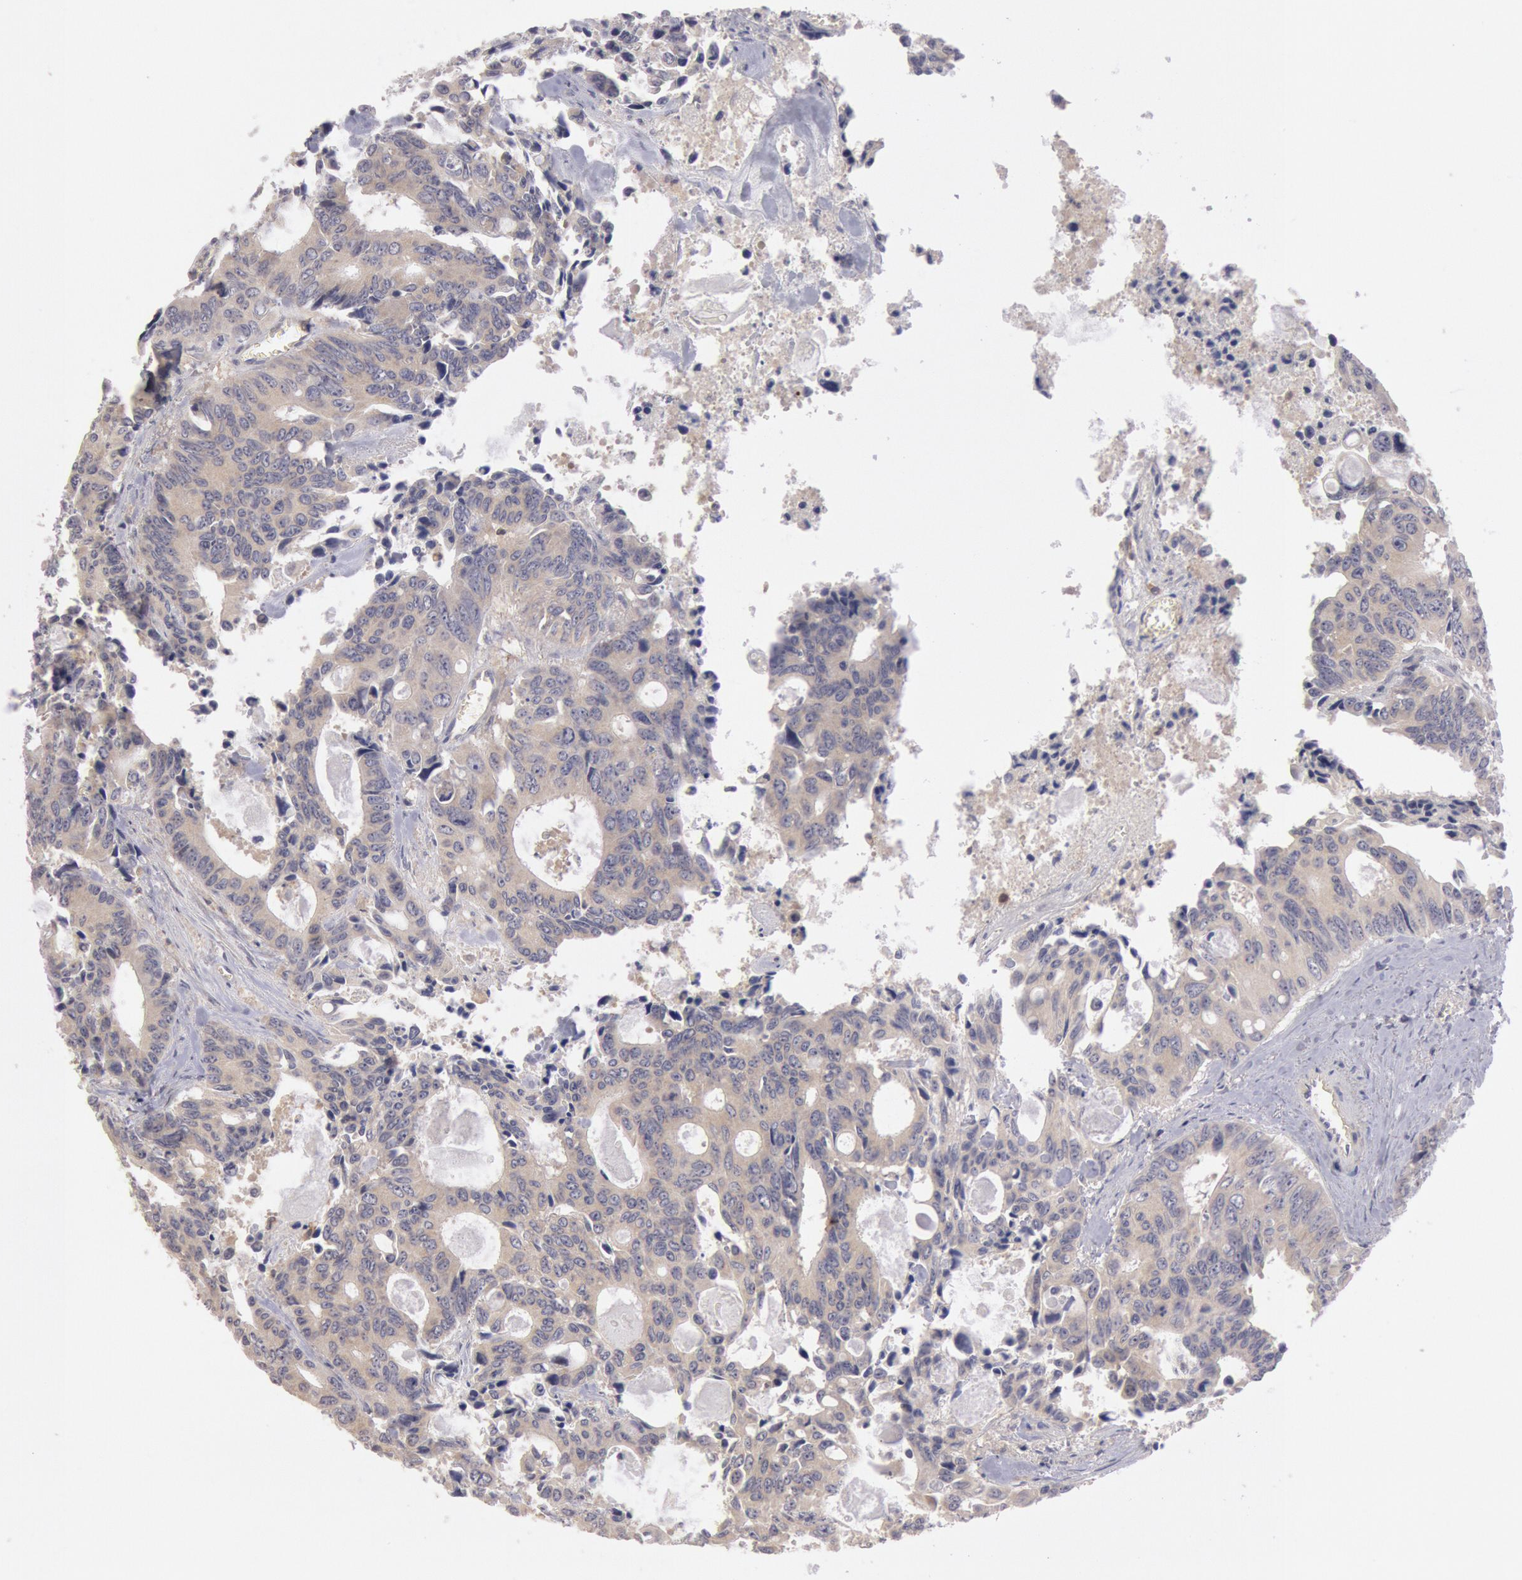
{"staining": {"intensity": "weak", "quantity": ">75%", "location": "cytoplasmic/membranous"}, "tissue": "colorectal cancer", "cell_type": "Tumor cells", "image_type": "cancer", "snomed": [{"axis": "morphology", "description": "Adenocarcinoma, NOS"}, {"axis": "topography", "description": "Rectum"}], "caption": "DAB immunohistochemical staining of colorectal cancer exhibits weak cytoplasmic/membranous protein positivity in approximately >75% of tumor cells.", "gene": "PIK3R1", "patient": {"sex": "male", "age": 76}}